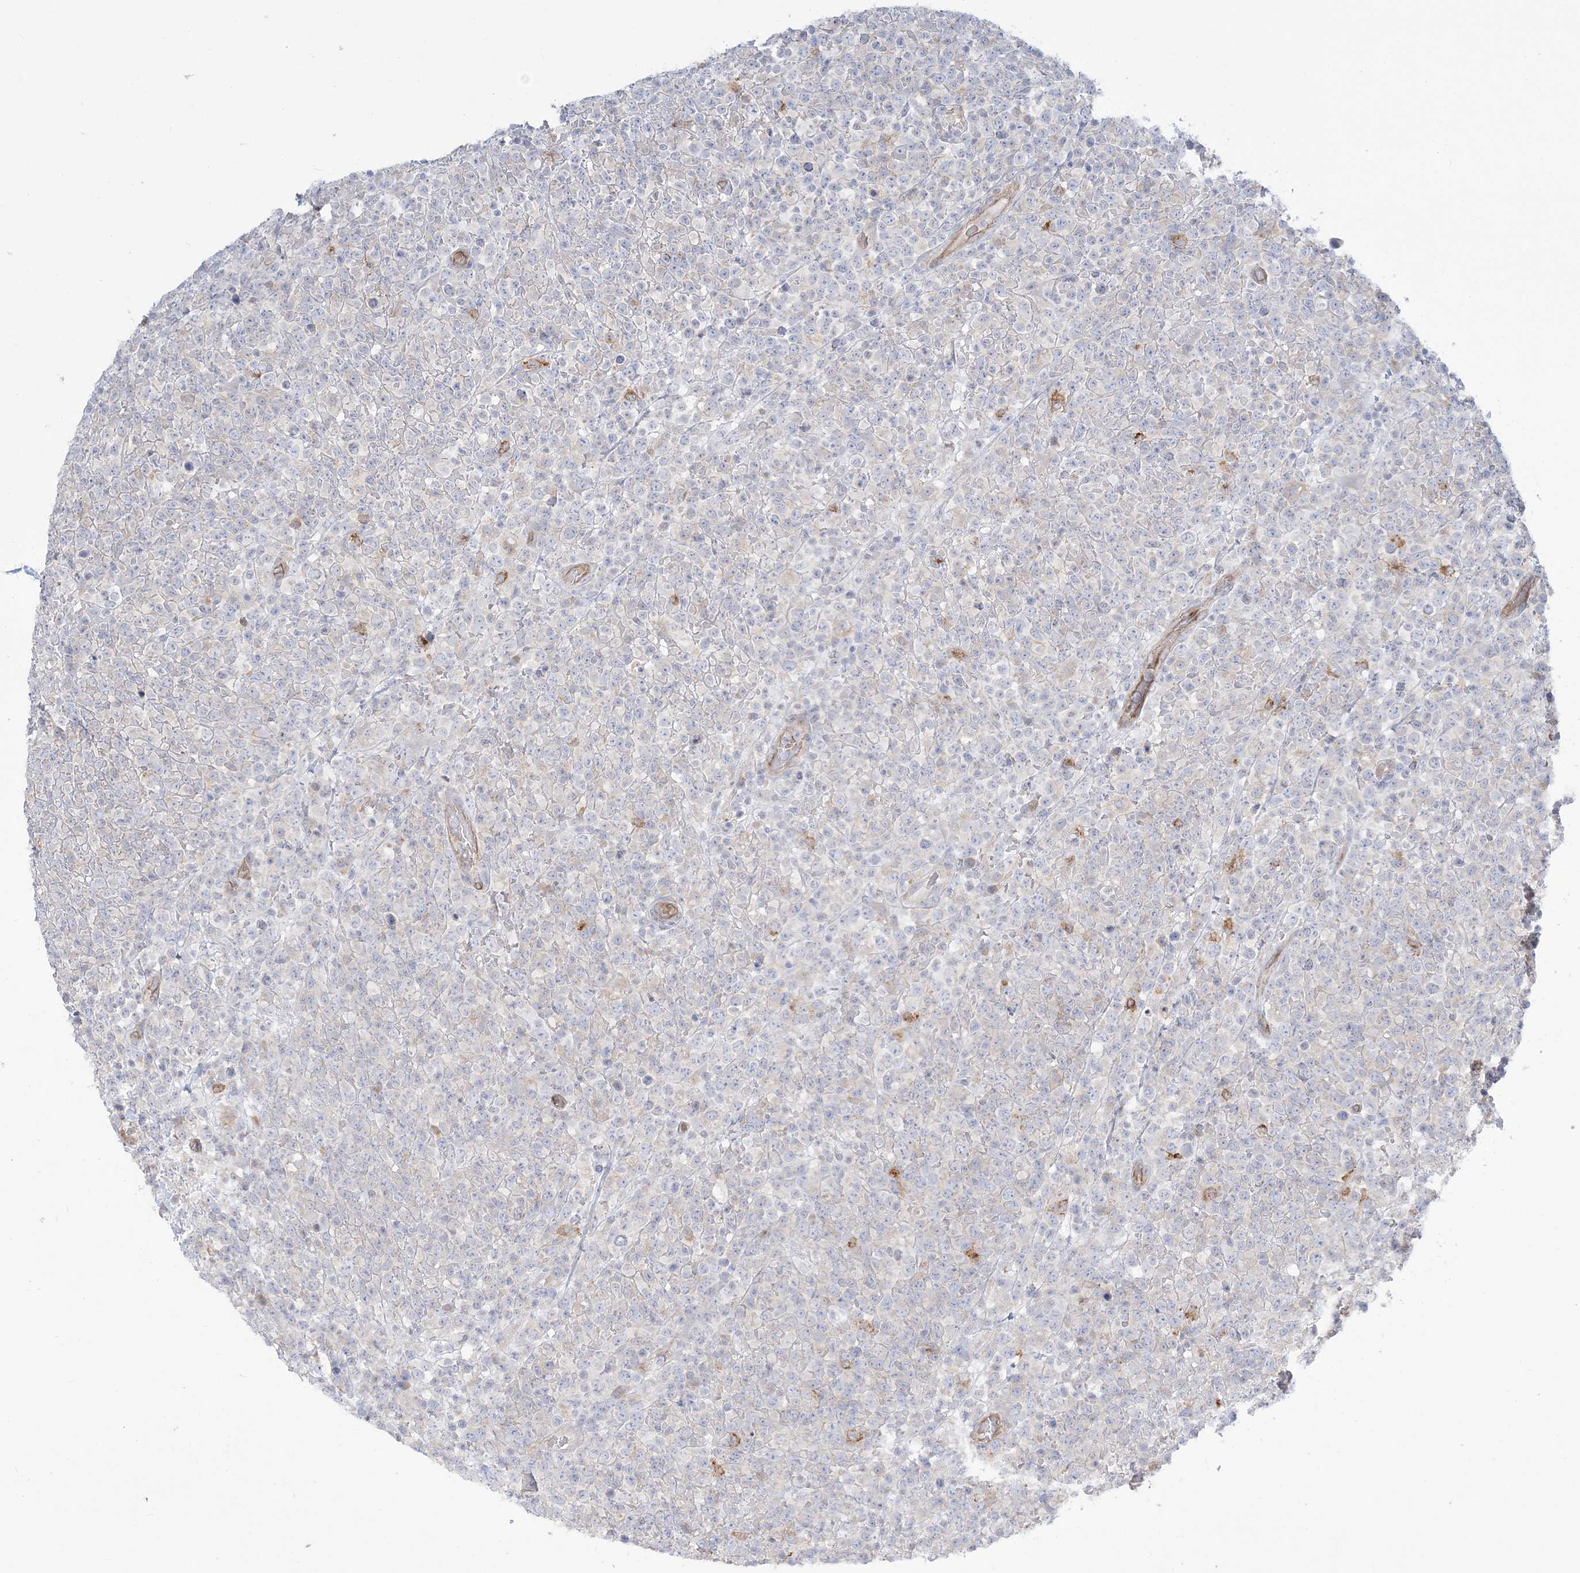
{"staining": {"intensity": "negative", "quantity": "none", "location": "none"}, "tissue": "lymphoma", "cell_type": "Tumor cells", "image_type": "cancer", "snomed": [{"axis": "morphology", "description": "Malignant lymphoma, non-Hodgkin's type, High grade"}, {"axis": "topography", "description": "Colon"}], "caption": "DAB immunohistochemical staining of human lymphoma demonstrates no significant expression in tumor cells. (Brightfield microscopy of DAB (3,3'-diaminobenzidine) immunohistochemistry at high magnification).", "gene": "FARSB", "patient": {"sex": "female", "age": 53}}